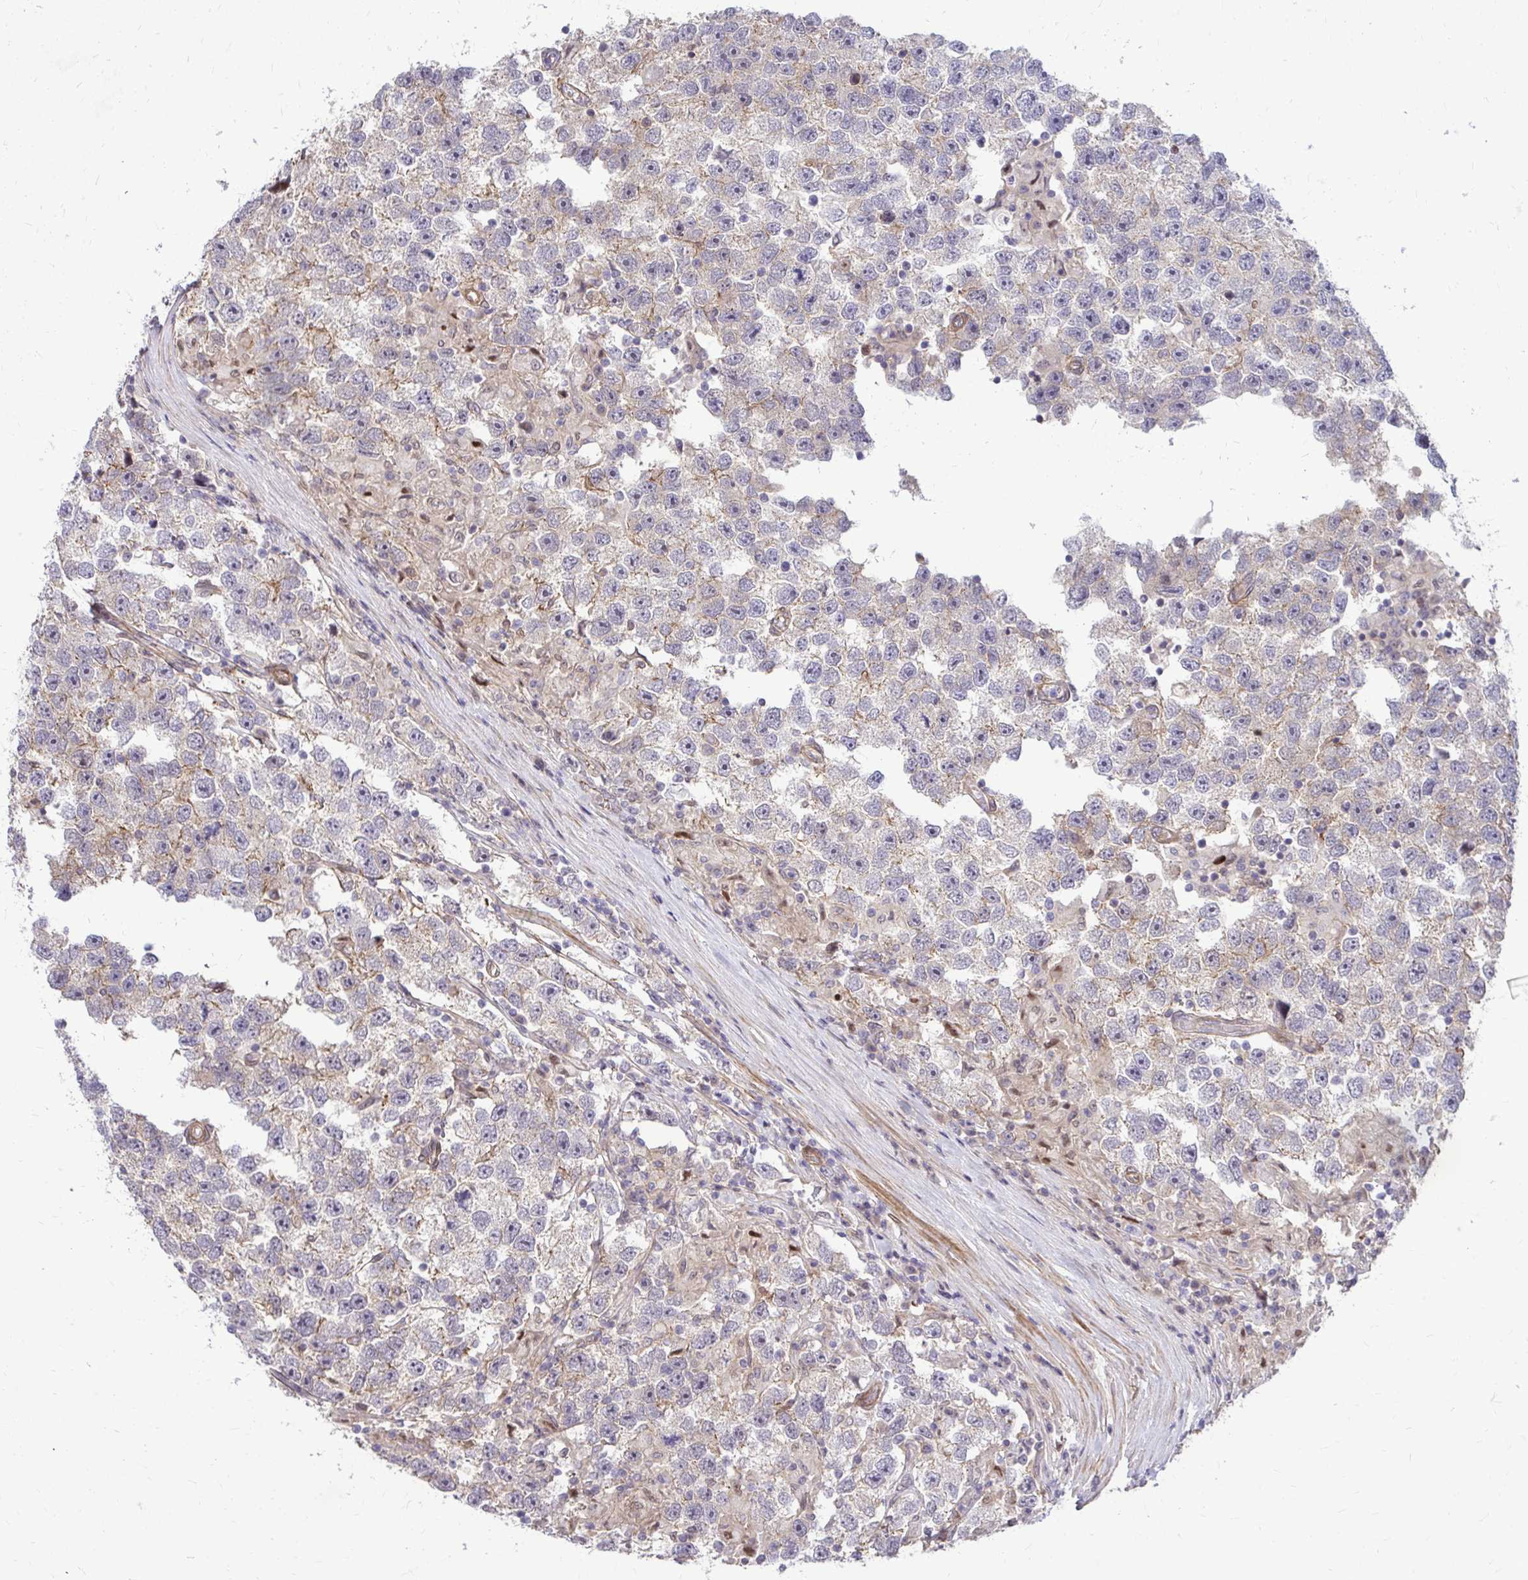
{"staining": {"intensity": "weak", "quantity": "<25%", "location": "cytoplasmic/membranous"}, "tissue": "testis cancer", "cell_type": "Tumor cells", "image_type": "cancer", "snomed": [{"axis": "morphology", "description": "Seminoma, NOS"}, {"axis": "topography", "description": "Testis"}], "caption": "A high-resolution micrograph shows immunohistochemistry staining of testis cancer, which demonstrates no significant positivity in tumor cells.", "gene": "TRIP6", "patient": {"sex": "male", "age": 26}}